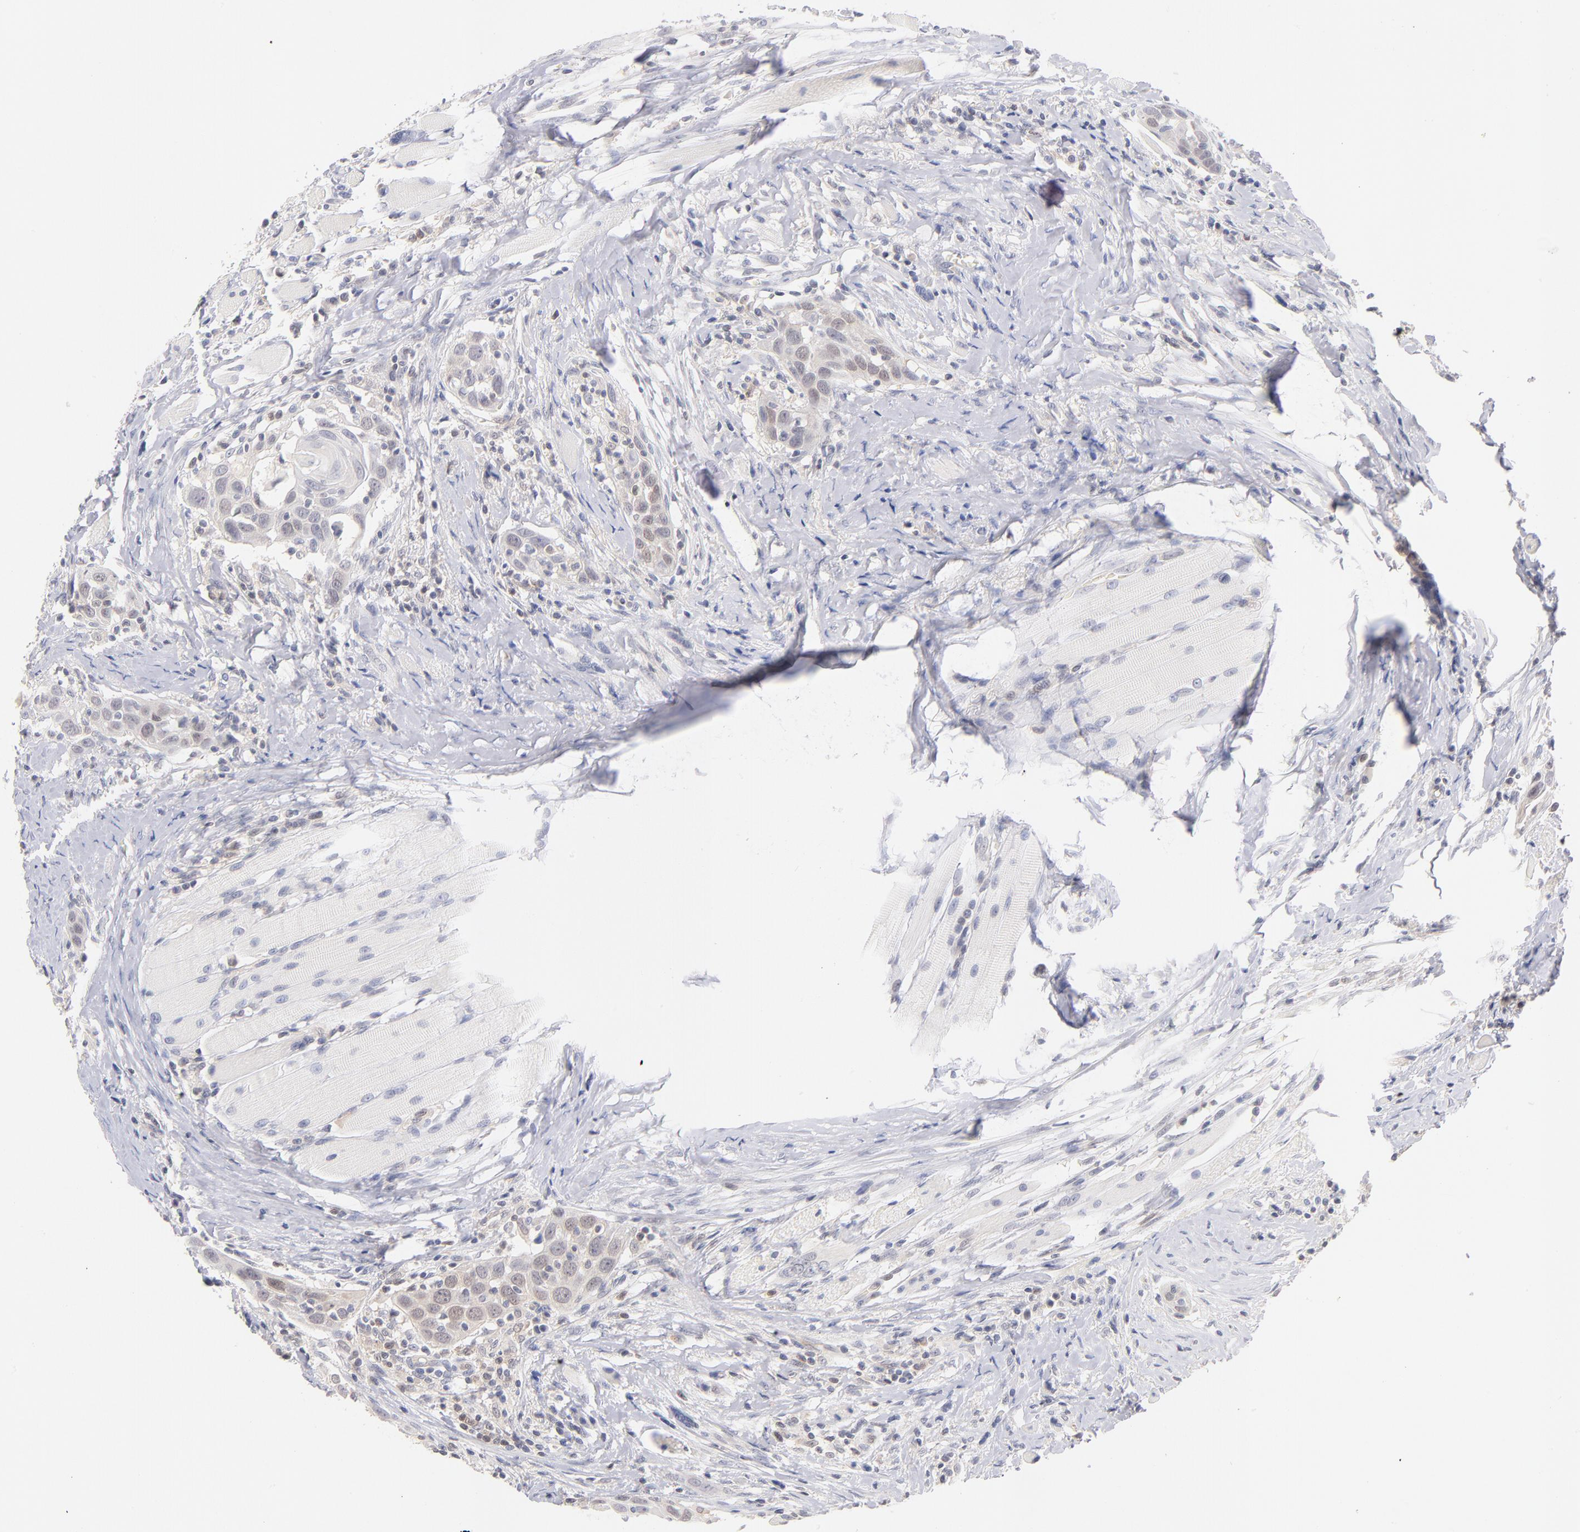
{"staining": {"intensity": "weak", "quantity": "25%-75%", "location": "cytoplasmic/membranous"}, "tissue": "head and neck cancer", "cell_type": "Tumor cells", "image_type": "cancer", "snomed": [{"axis": "morphology", "description": "Squamous cell carcinoma, NOS"}, {"axis": "topography", "description": "Oral tissue"}, {"axis": "topography", "description": "Head-Neck"}], "caption": "Immunohistochemical staining of squamous cell carcinoma (head and neck) reveals low levels of weak cytoplasmic/membranous protein staining in about 25%-75% of tumor cells.", "gene": "CASP6", "patient": {"sex": "female", "age": 50}}